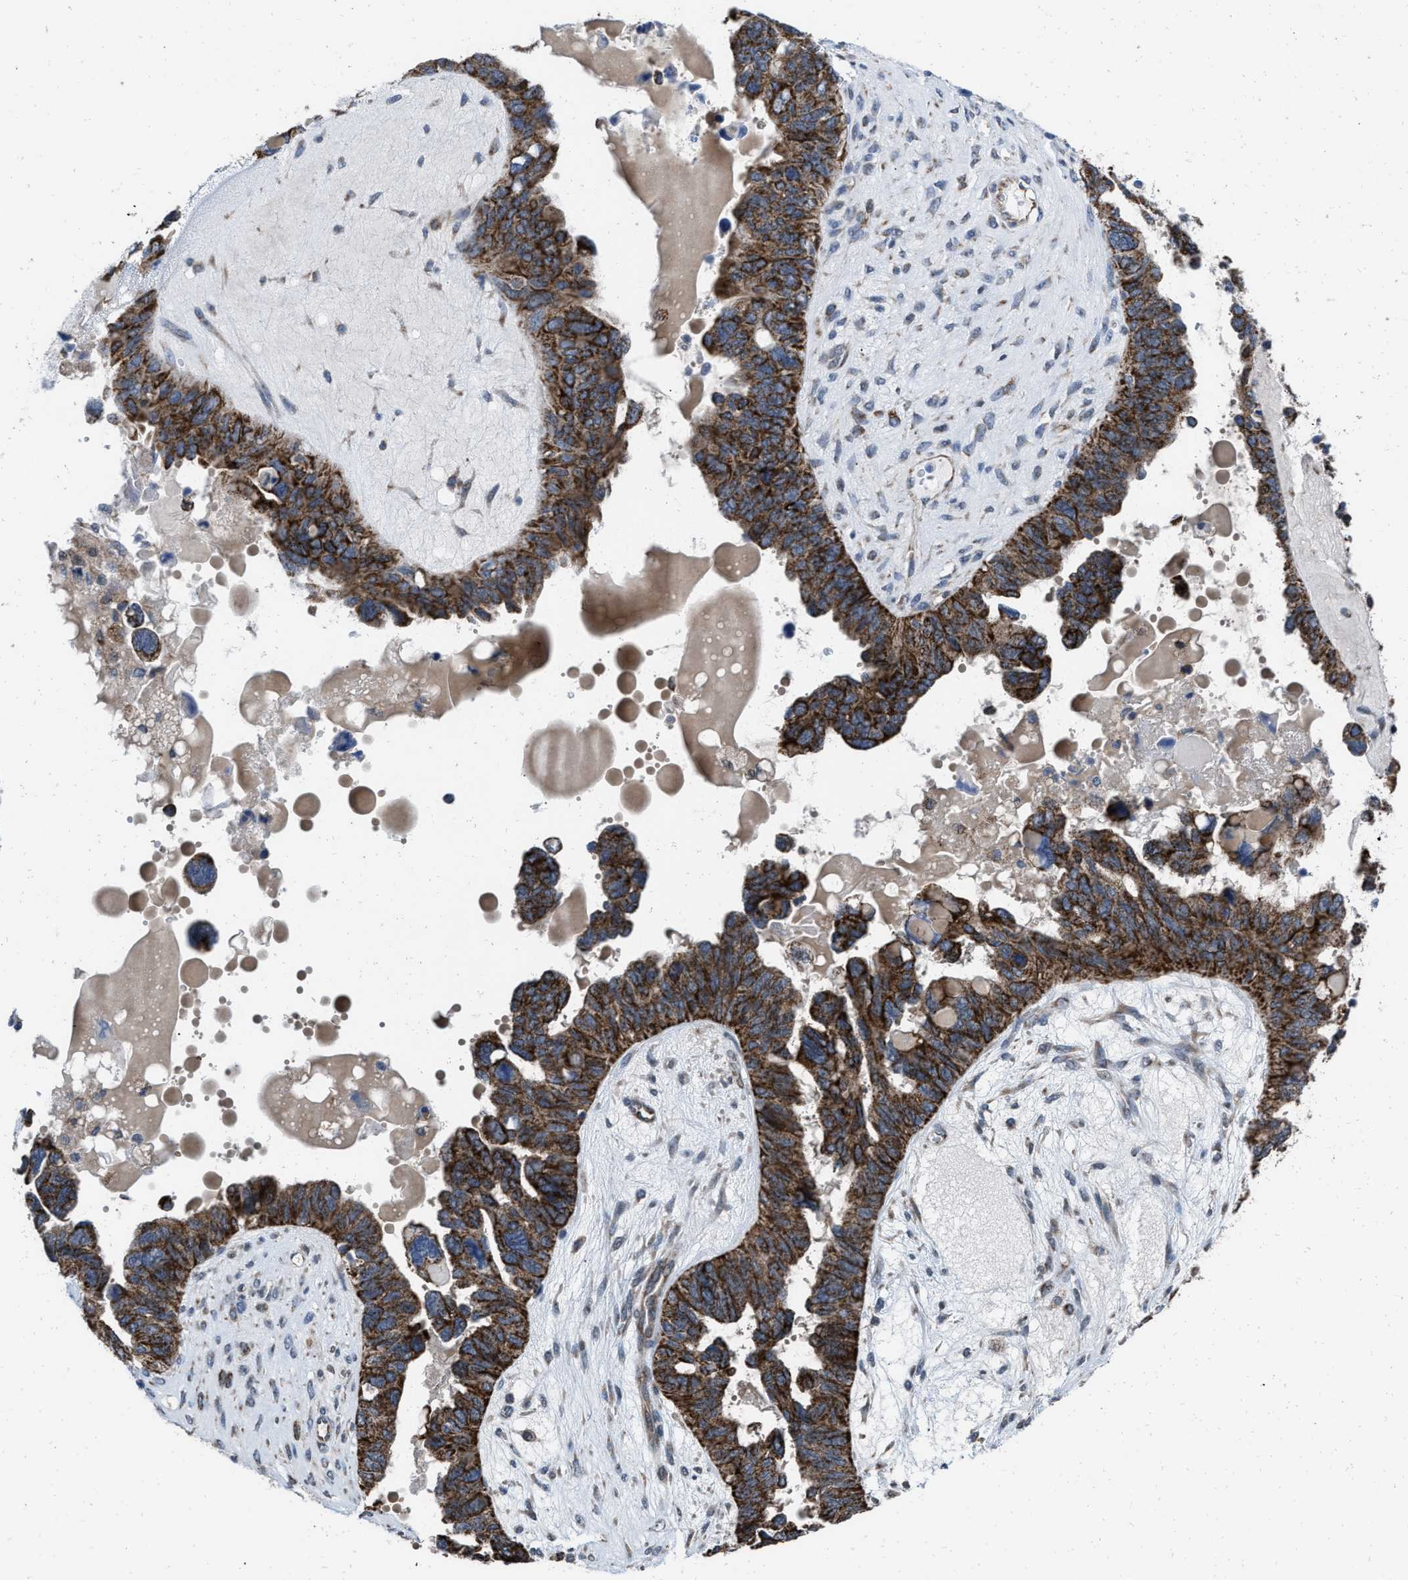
{"staining": {"intensity": "strong", "quantity": ">75%", "location": "cytoplasmic/membranous"}, "tissue": "ovarian cancer", "cell_type": "Tumor cells", "image_type": "cancer", "snomed": [{"axis": "morphology", "description": "Cystadenocarcinoma, serous, NOS"}, {"axis": "topography", "description": "Ovary"}], "caption": "High-magnification brightfield microscopy of ovarian cancer (serous cystadenocarcinoma) stained with DAB (brown) and counterstained with hematoxylin (blue). tumor cells exhibit strong cytoplasmic/membranous expression is present in about>75% of cells.", "gene": "AKAP1", "patient": {"sex": "female", "age": 79}}